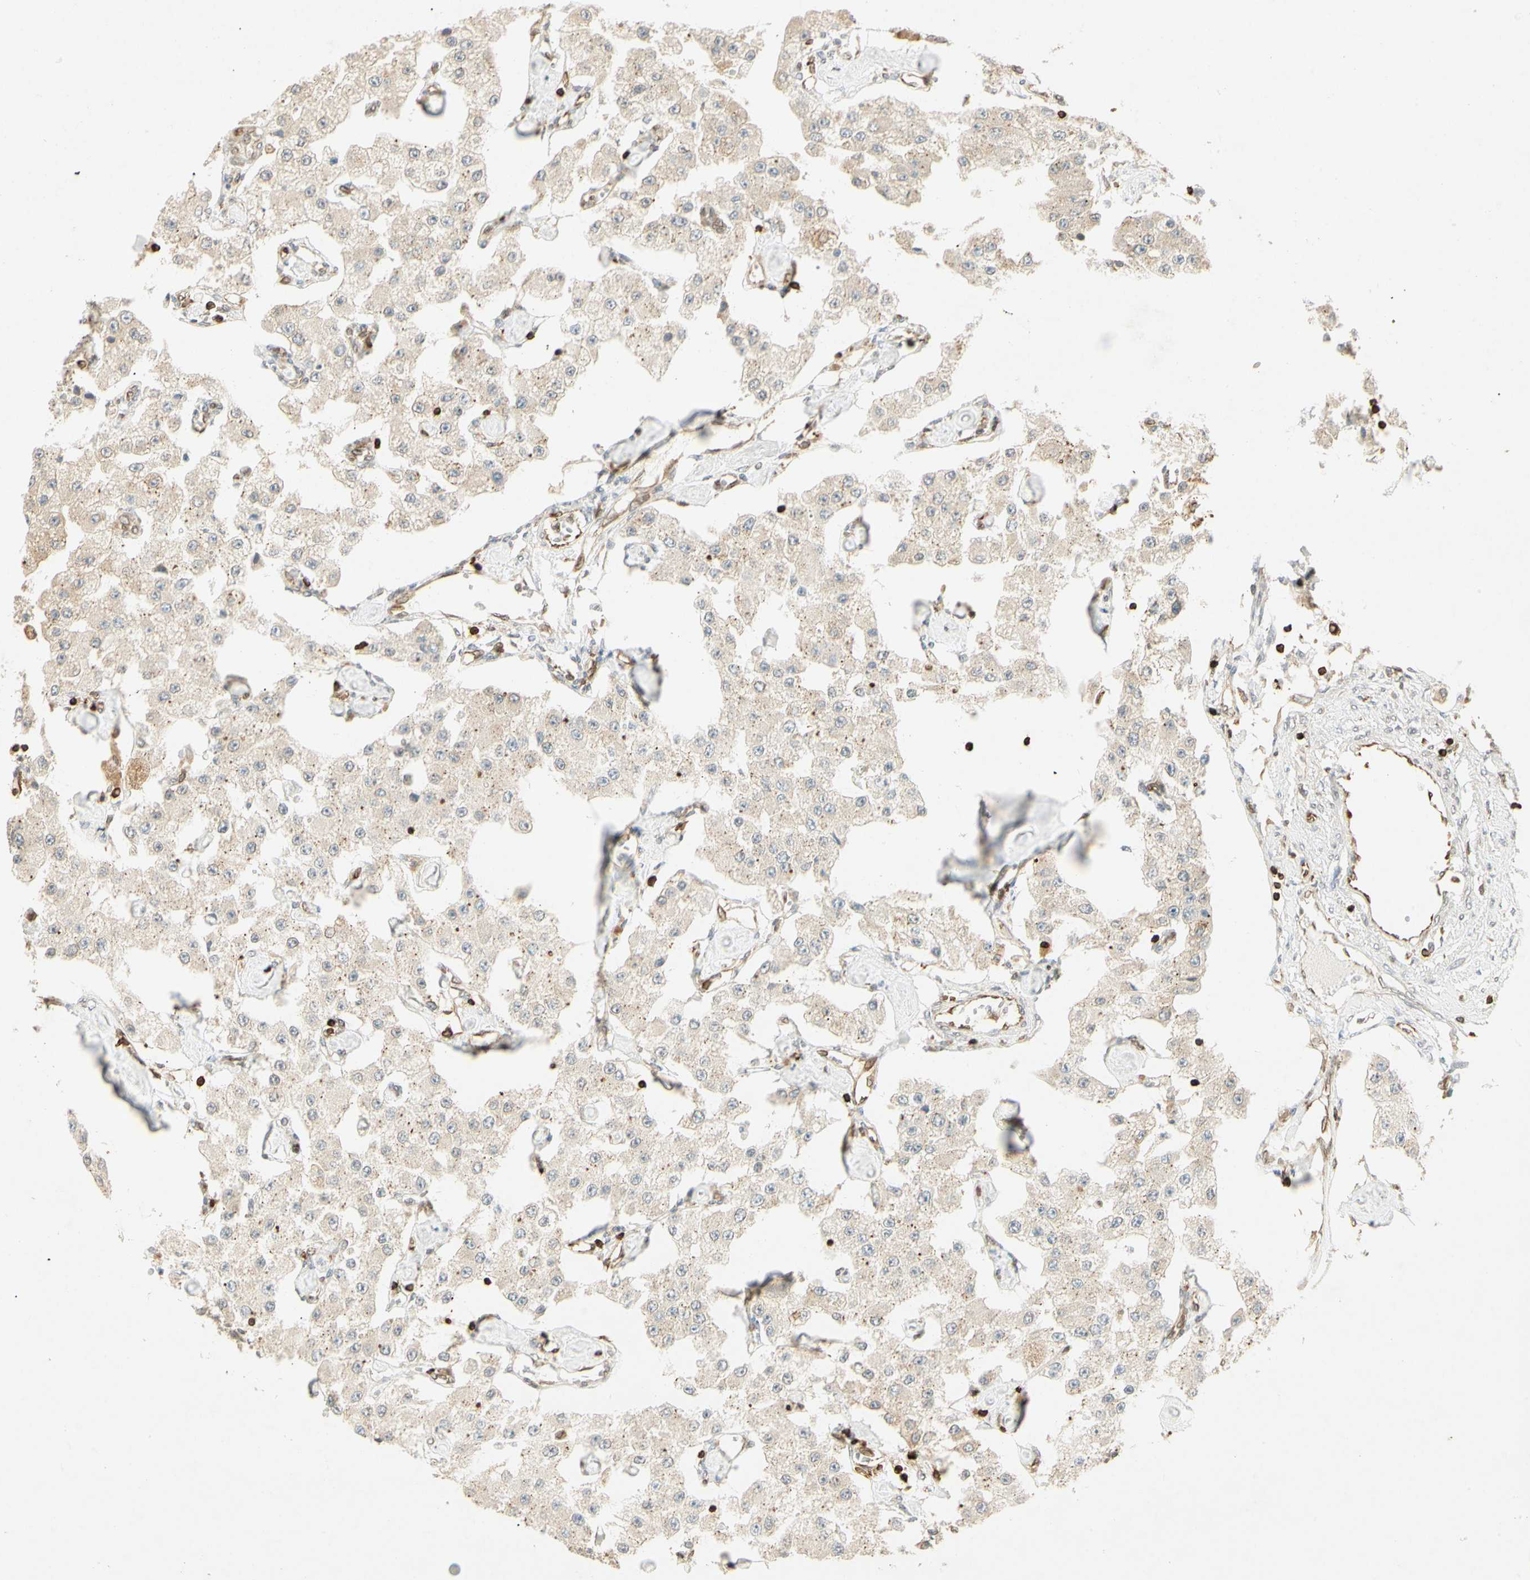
{"staining": {"intensity": "weak", "quantity": ">75%", "location": "cytoplasmic/membranous"}, "tissue": "carcinoid", "cell_type": "Tumor cells", "image_type": "cancer", "snomed": [{"axis": "morphology", "description": "Carcinoid, malignant, NOS"}, {"axis": "topography", "description": "Pancreas"}], "caption": "DAB immunohistochemical staining of human malignant carcinoid exhibits weak cytoplasmic/membranous protein staining in about >75% of tumor cells.", "gene": "TAPBP", "patient": {"sex": "male", "age": 41}}